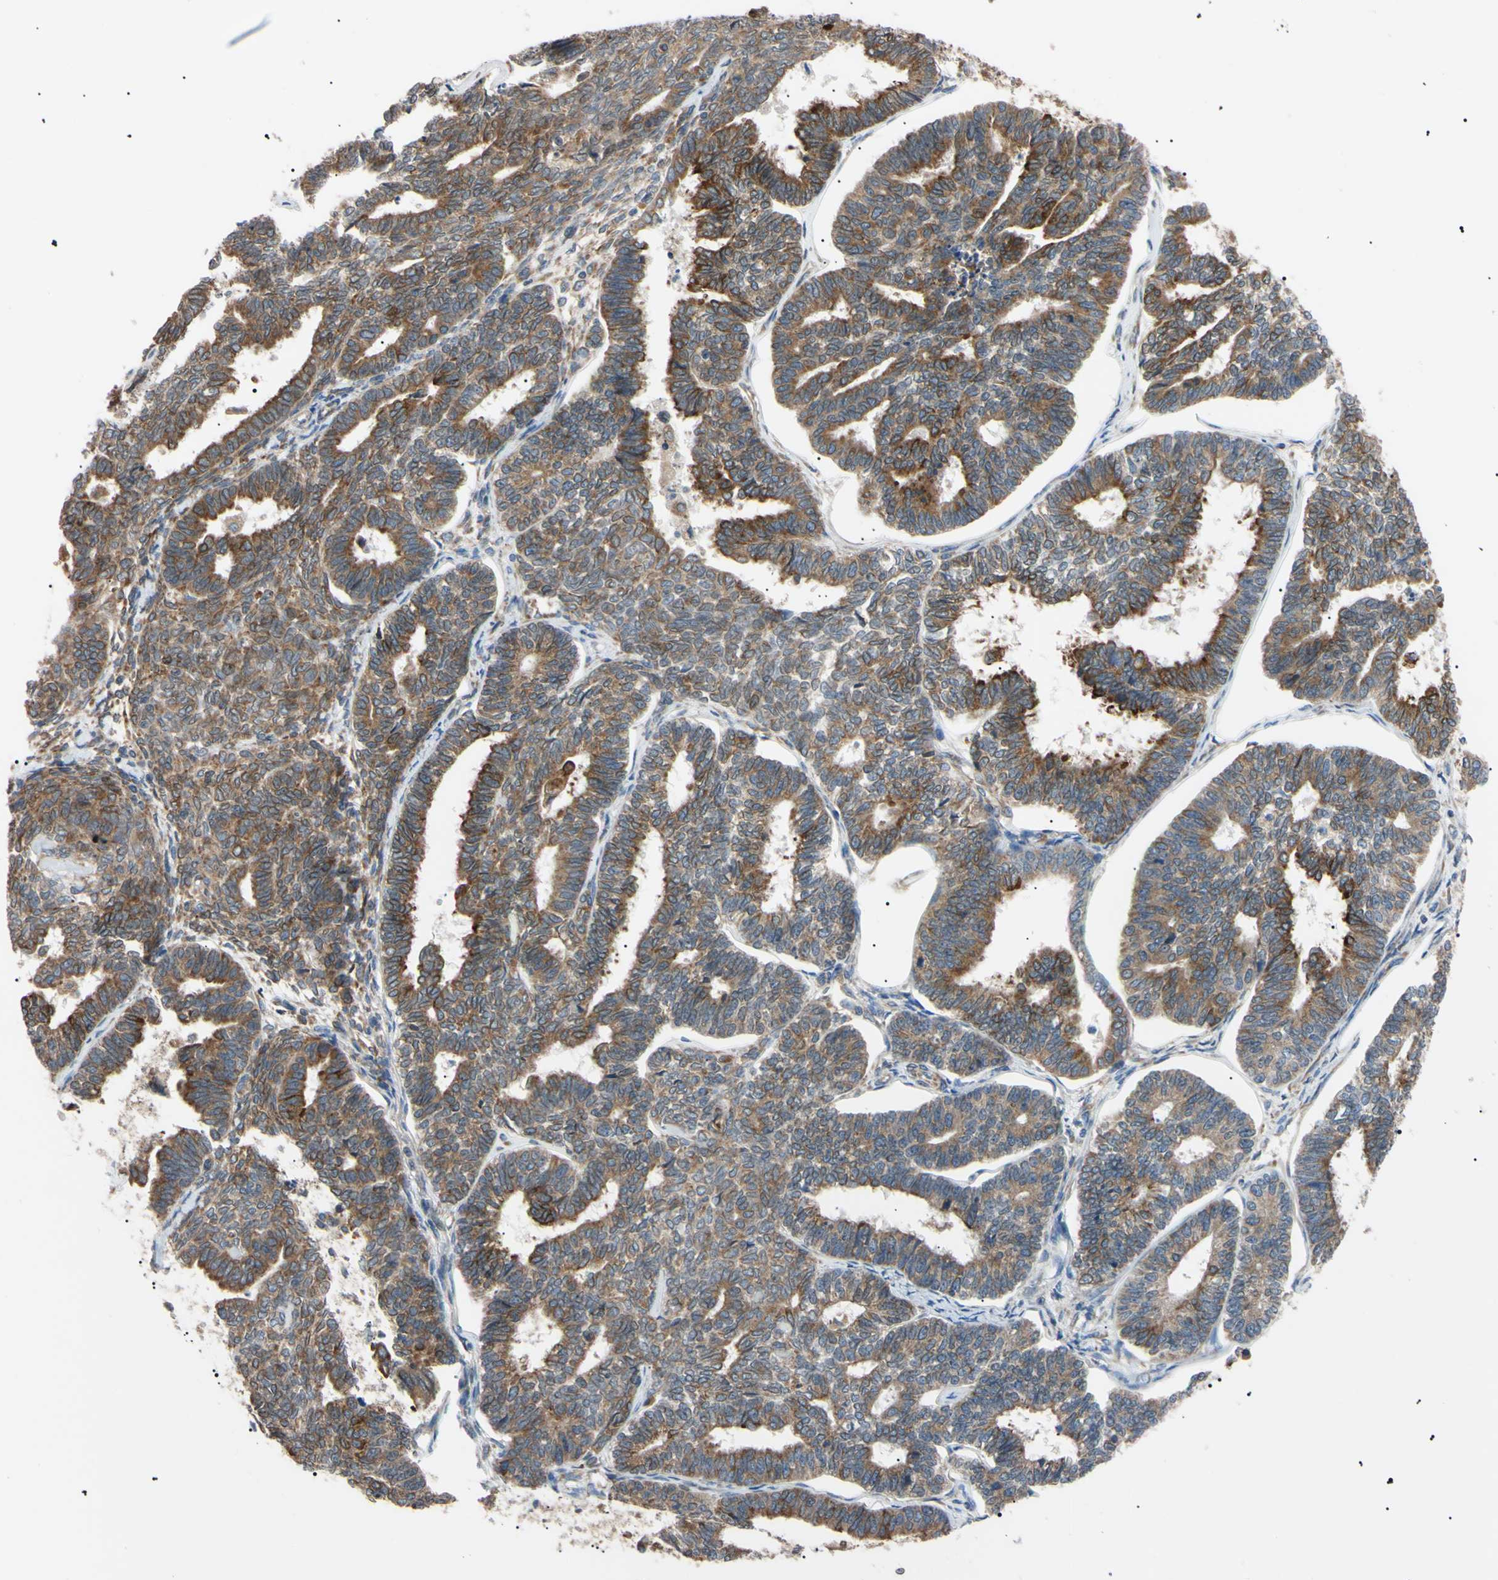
{"staining": {"intensity": "moderate", "quantity": ">75%", "location": "cytoplasmic/membranous"}, "tissue": "endometrial cancer", "cell_type": "Tumor cells", "image_type": "cancer", "snomed": [{"axis": "morphology", "description": "Adenocarcinoma, NOS"}, {"axis": "topography", "description": "Endometrium"}], "caption": "Moderate cytoplasmic/membranous staining for a protein is seen in approximately >75% of tumor cells of endometrial cancer (adenocarcinoma) using immunohistochemistry (IHC).", "gene": "VAPA", "patient": {"sex": "female", "age": 70}}